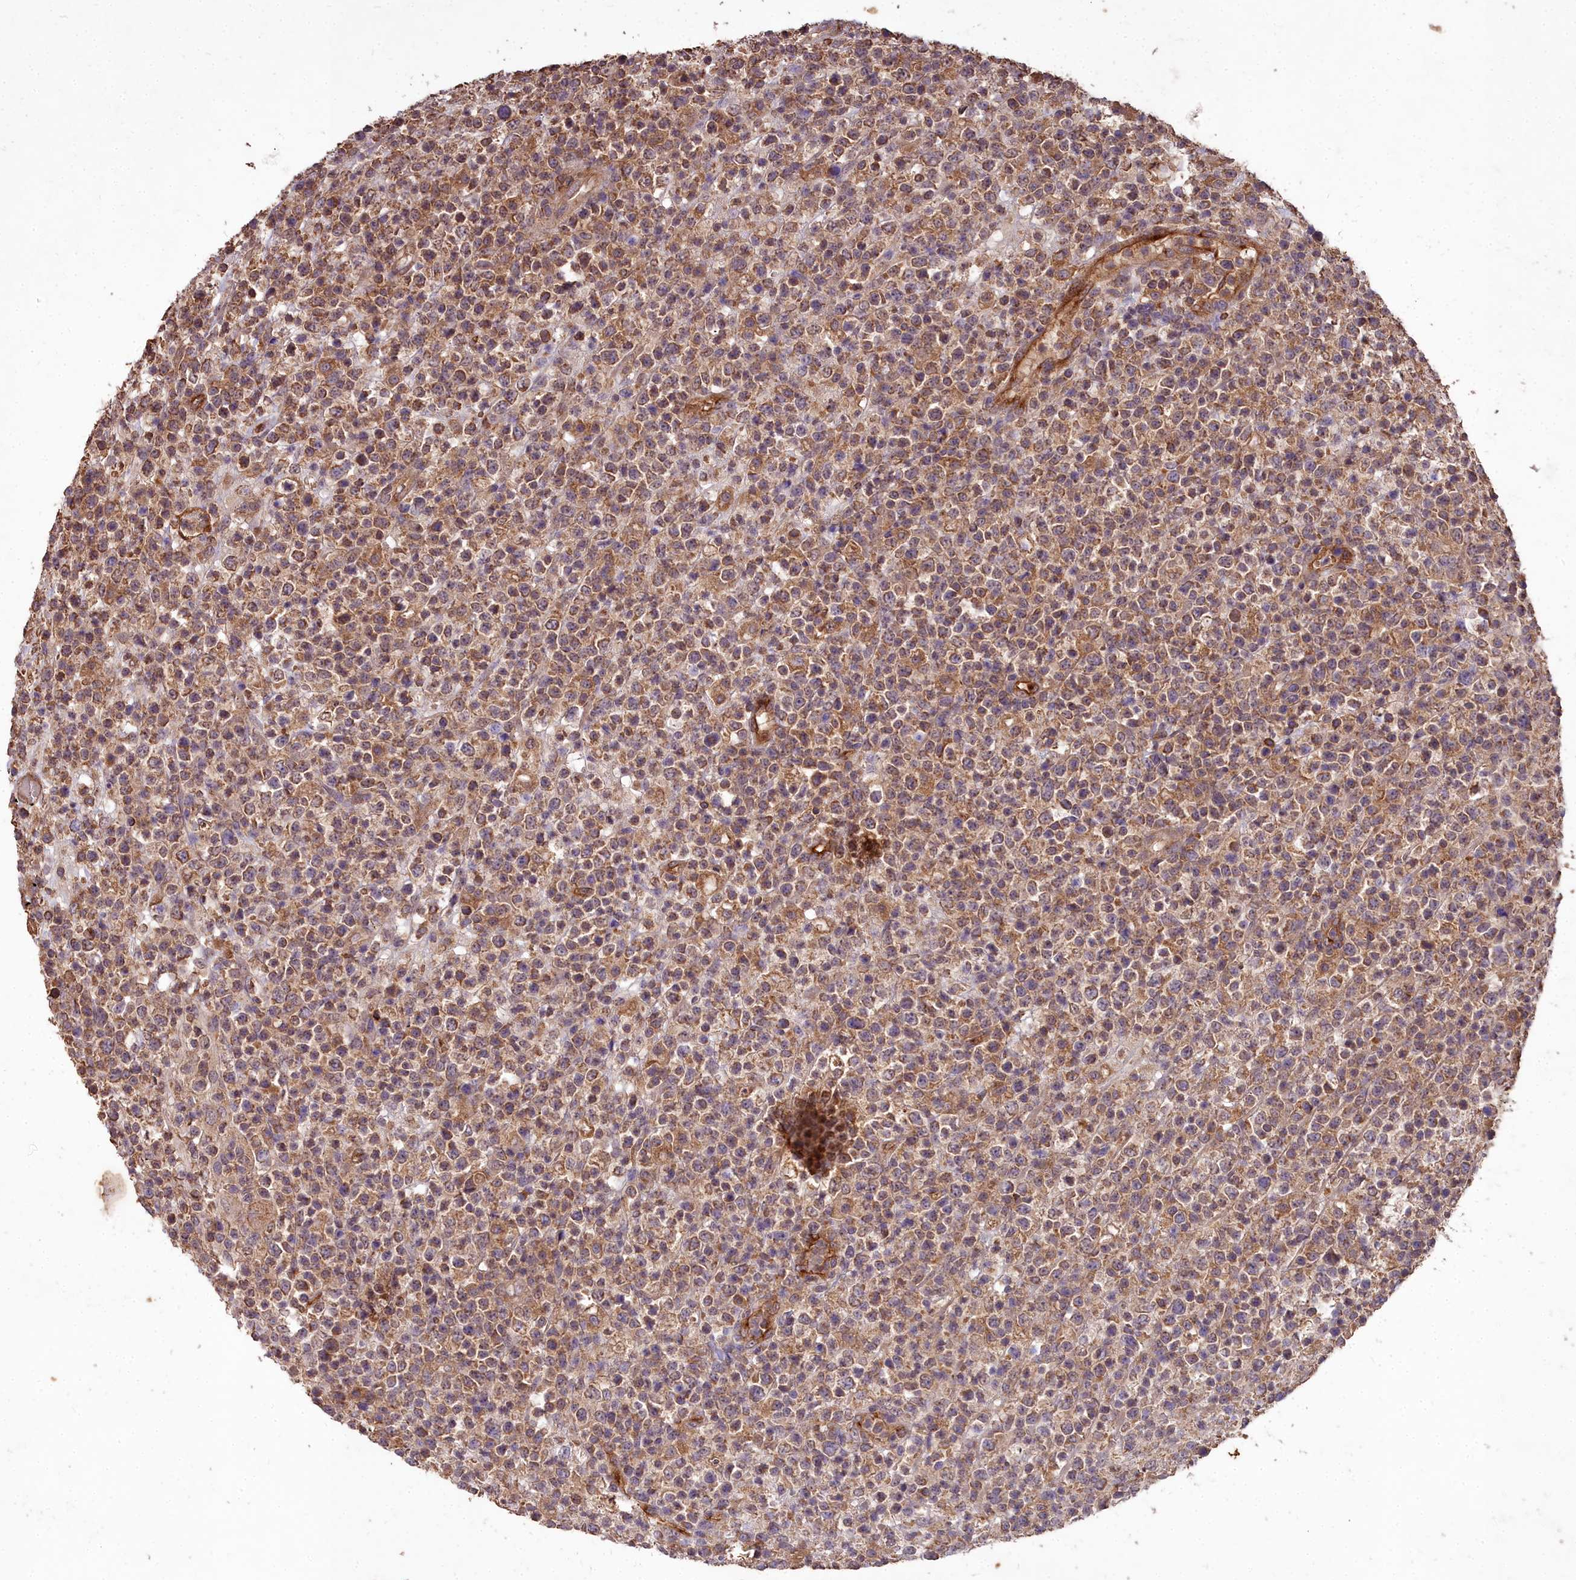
{"staining": {"intensity": "moderate", "quantity": ">75%", "location": "cytoplasmic/membranous"}, "tissue": "lymphoma", "cell_type": "Tumor cells", "image_type": "cancer", "snomed": [{"axis": "morphology", "description": "Malignant lymphoma, non-Hodgkin's type, High grade"}, {"axis": "topography", "description": "Colon"}], "caption": "Immunohistochemical staining of human lymphoma demonstrates moderate cytoplasmic/membranous protein positivity in approximately >75% of tumor cells.", "gene": "CEMIP2", "patient": {"sex": "female", "age": 53}}